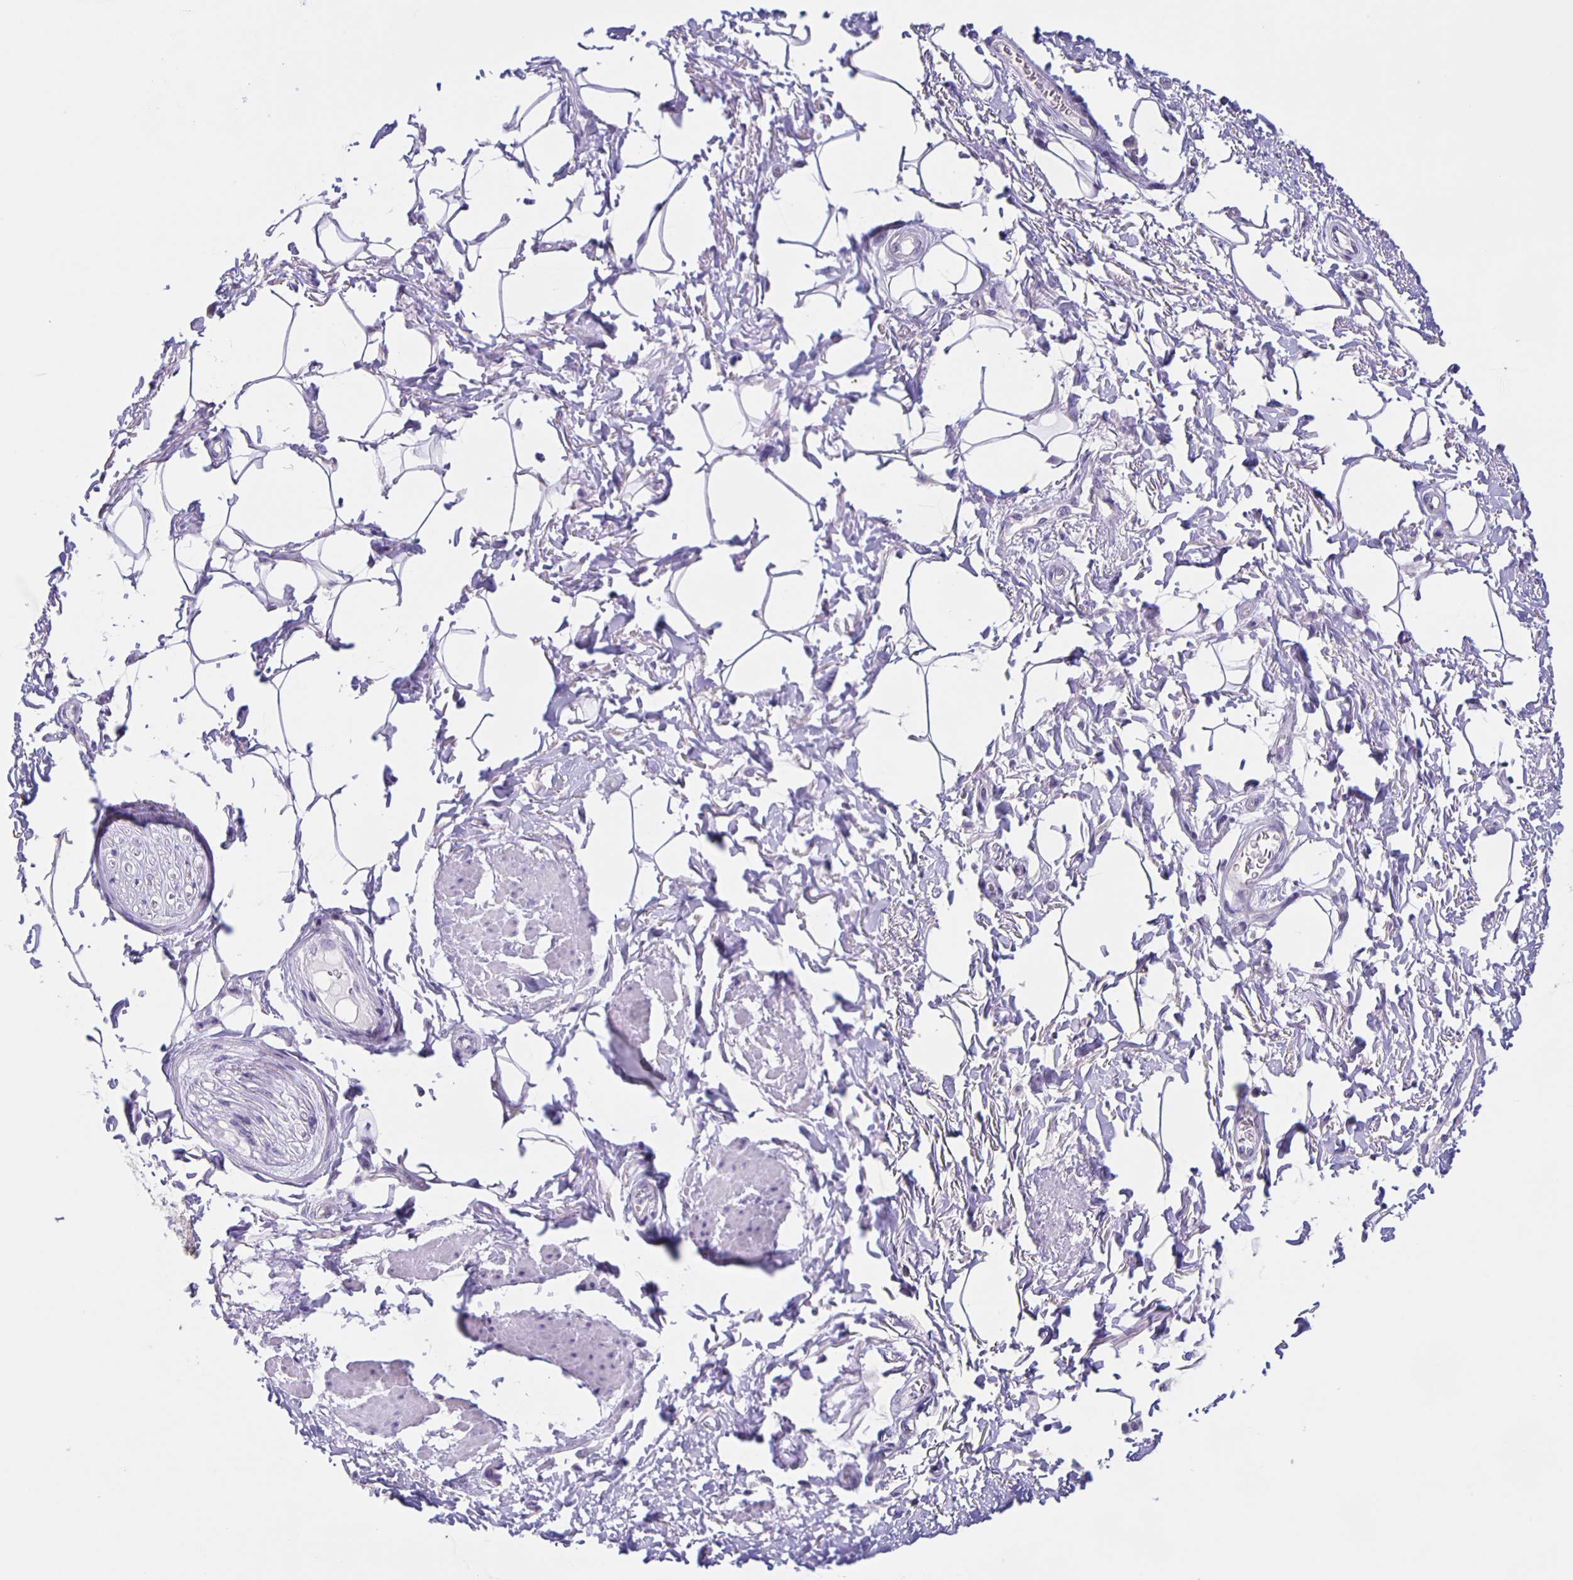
{"staining": {"intensity": "negative", "quantity": "none", "location": "none"}, "tissue": "adipose tissue", "cell_type": "Adipocytes", "image_type": "normal", "snomed": [{"axis": "morphology", "description": "Normal tissue, NOS"}, {"axis": "topography", "description": "Peripheral nerve tissue"}], "caption": "Immunohistochemical staining of normal adipose tissue reveals no significant staining in adipocytes.", "gene": "SLC12A3", "patient": {"sex": "male", "age": 51}}